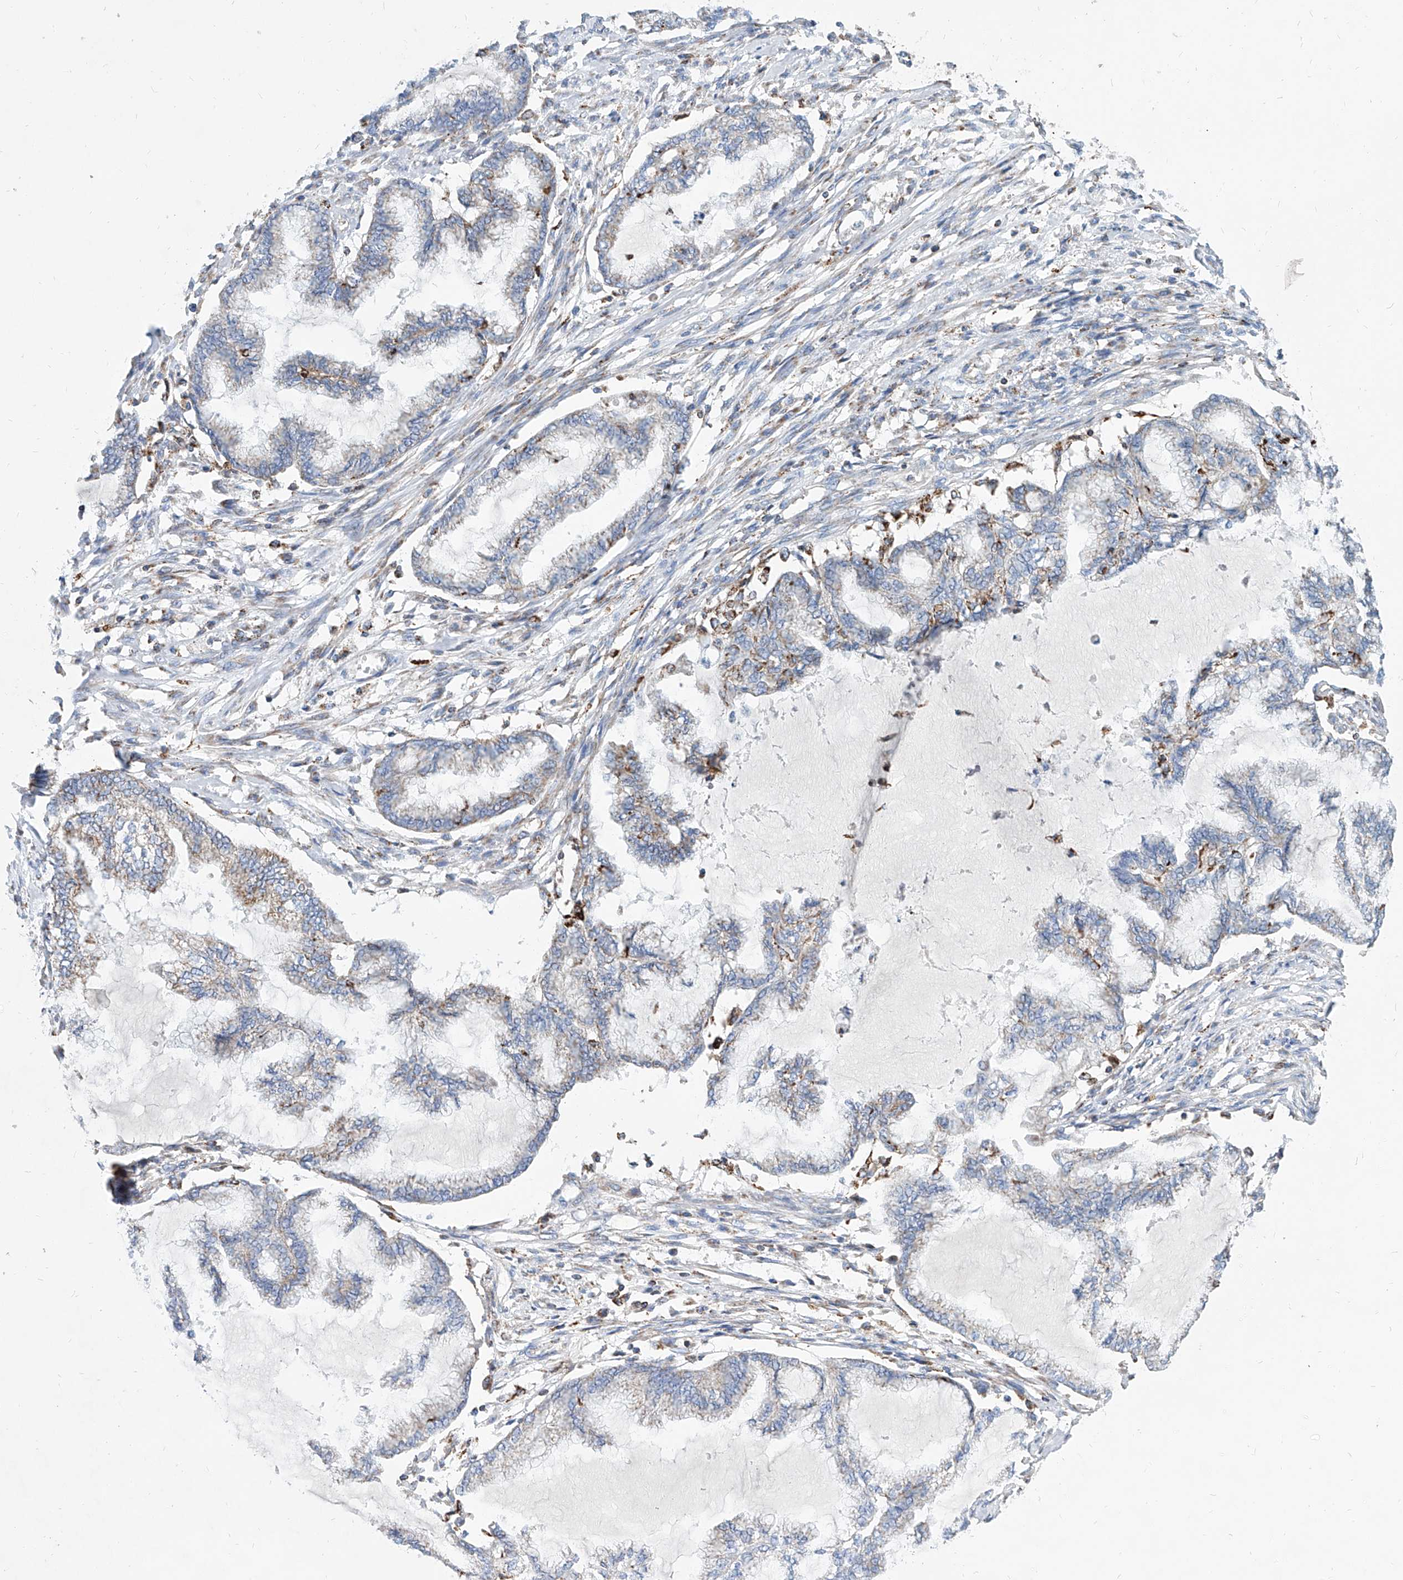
{"staining": {"intensity": "weak", "quantity": "<25%", "location": "cytoplasmic/membranous"}, "tissue": "endometrial cancer", "cell_type": "Tumor cells", "image_type": "cancer", "snomed": [{"axis": "morphology", "description": "Adenocarcinoma, NOS"}, {"axis": "topography", "description": "Endometrium"}], "caption": "Tumor cells are negative for protein expression in human endometrial adenocarcinoma. (DAB (3,3'-diaminobenzidine) immunohistochemistry (IHC), high magnification).", "gene": "CPNE5", "patient": {"sex": "female", "age": 86}}